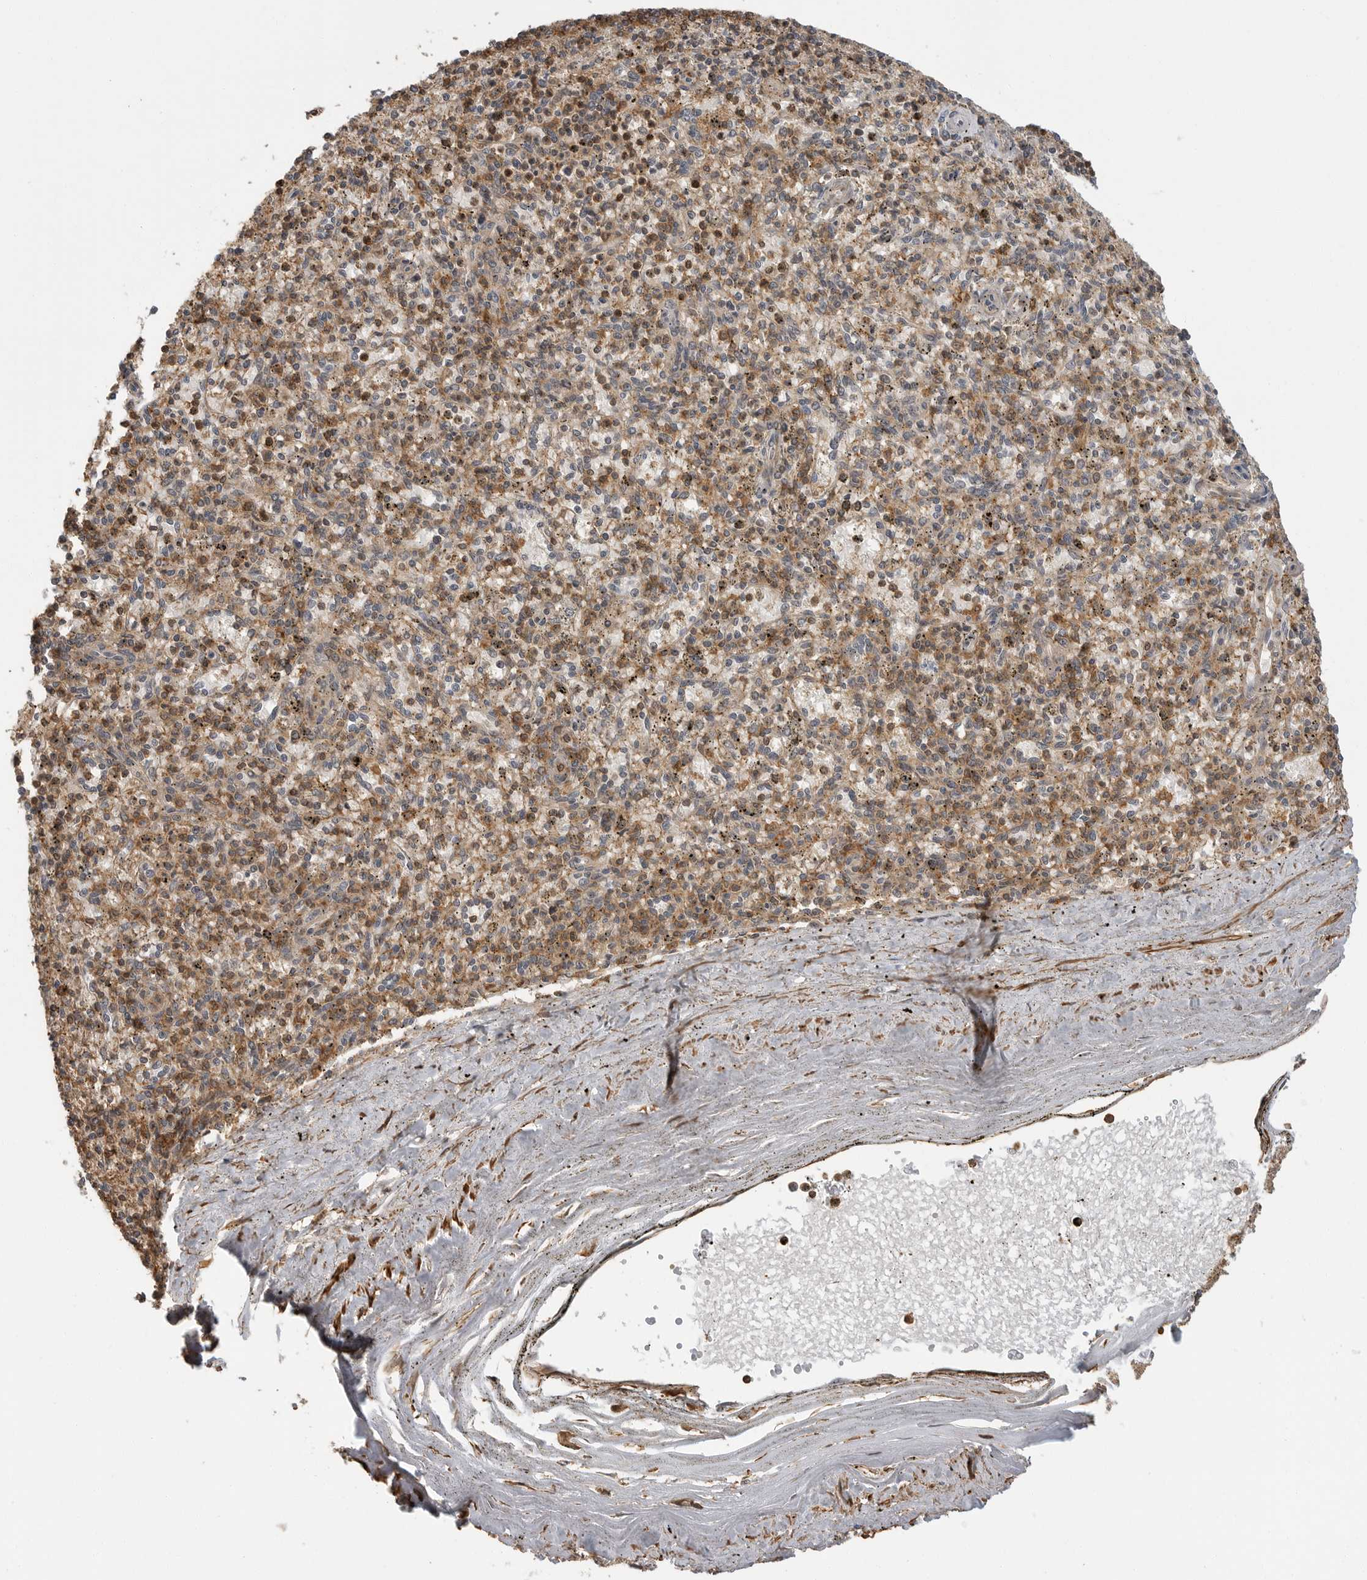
{"staining": {"intensity": "moderate", "quantity": "25%-75%", "location": "cytoplasmic/membranous"}, "tissue": "spleen", "cell_type": "Cells in red pulp", "image_type": "normal", "snomed": [{"axis": "morphology", "description": "Normal tissue, NOS"}, {"axis": "topography", "description": "Spleen"}], "caption": "Spleen stained for a protein (brown) shows moderate cytoplasmic/membranous positive staining in about 25%-75% of cells in red pulp.", "gene": "ERN1", "patient": {"sex": "male", "age": 72}}